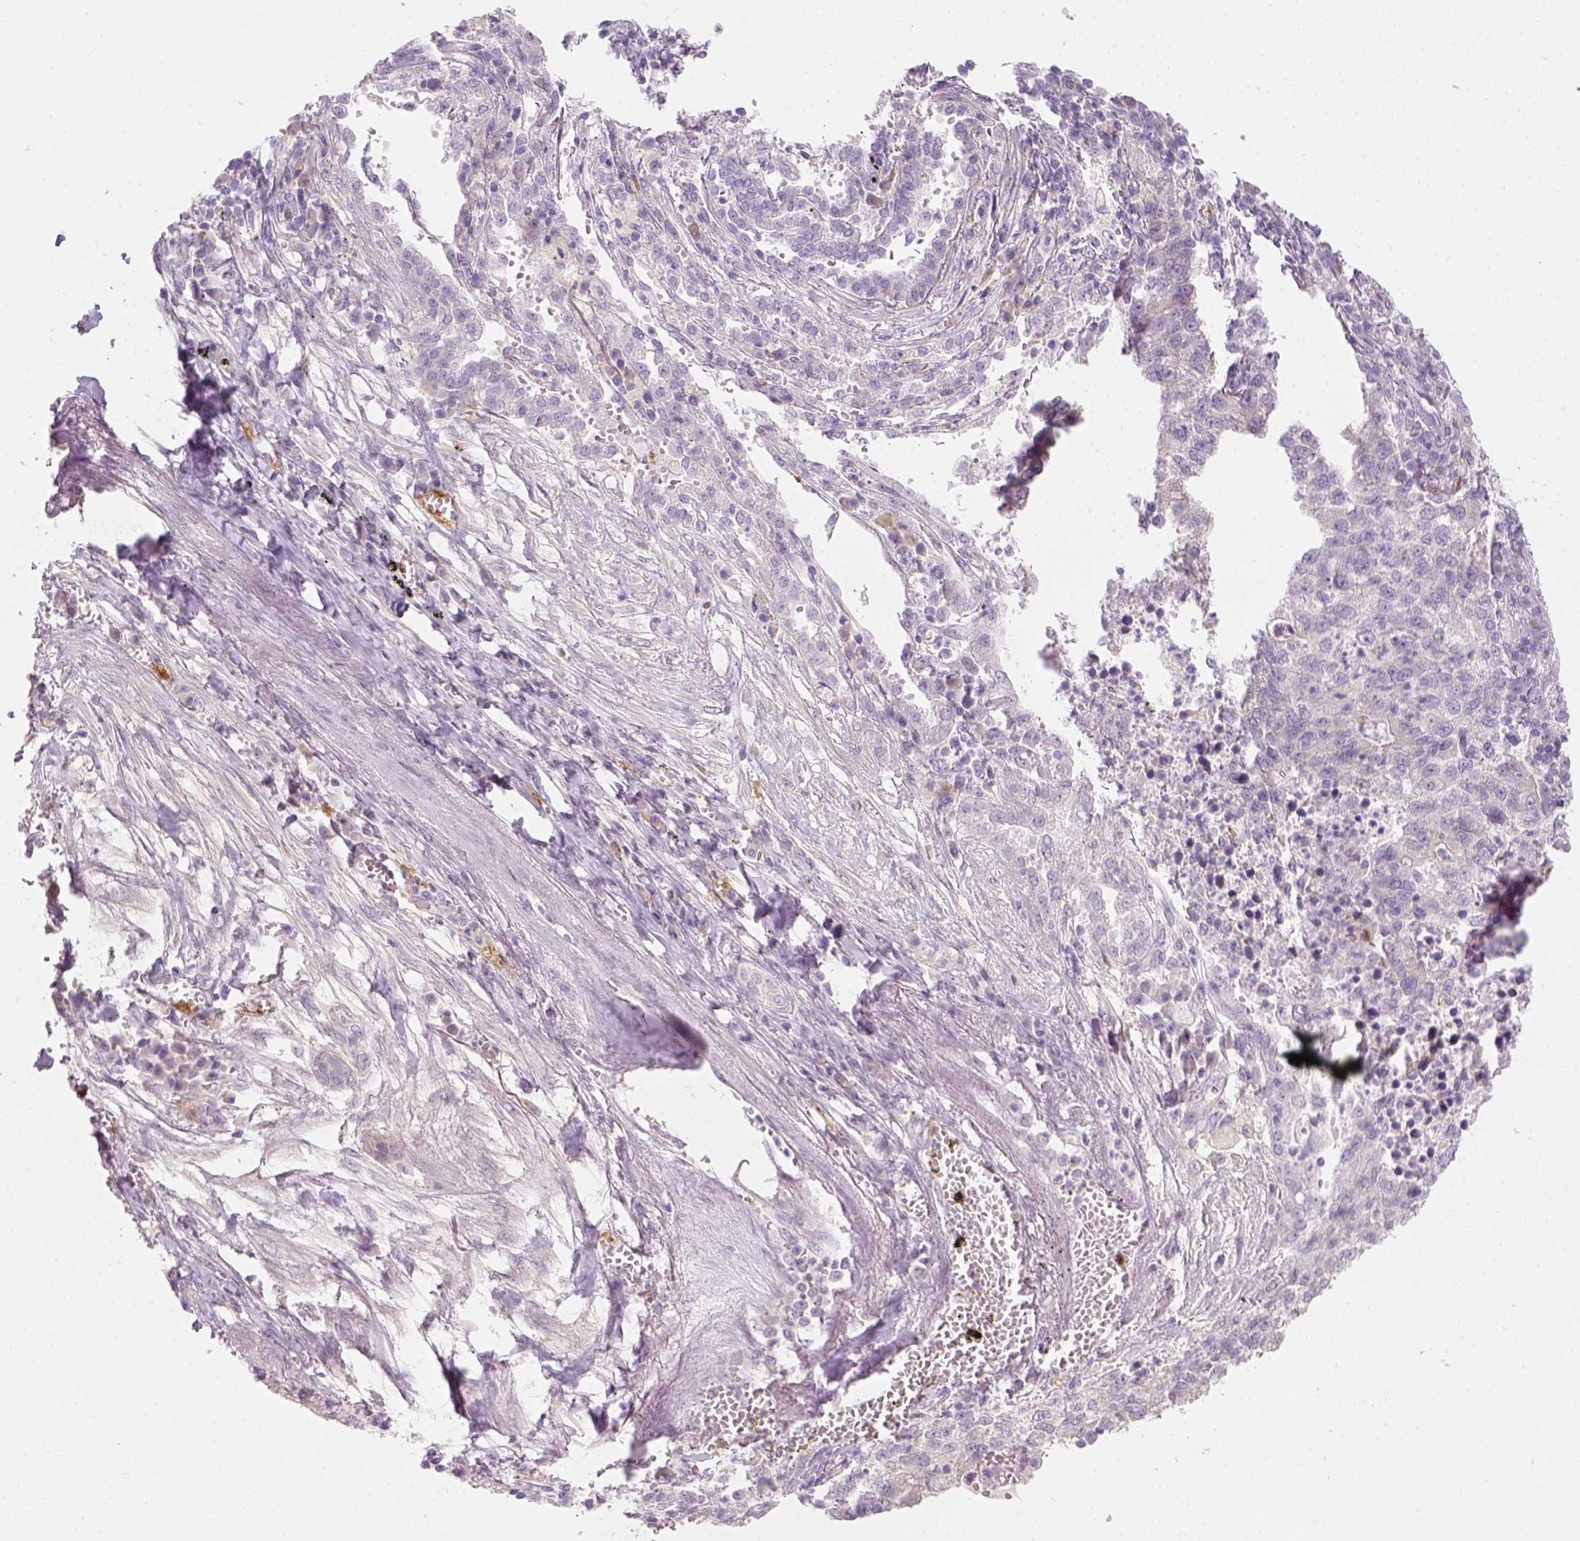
{"staining": {"intensity": "negative", "quantity": "none", "location": "none"}, "tissue": "lung cancer", "cell_type": "Tumor cells", "image_type": "cancer", "snomed": [{"axis": "morphology", "description": "Adenocarcinoma, NOS"}, {"axis": "topography", "description": "Lung"}], "caption": "Immunohistochemistry micrograph of neoplastic tissue: lung adenocarcinoma stained with DAB shows no significant protein positivity in tumor cells. (Brightfield microscopy of DAB immunohistochemistry (IHC) at high magnification).", "gene": "FAM163B", "patient": {"sex": "male", "age": 57}}